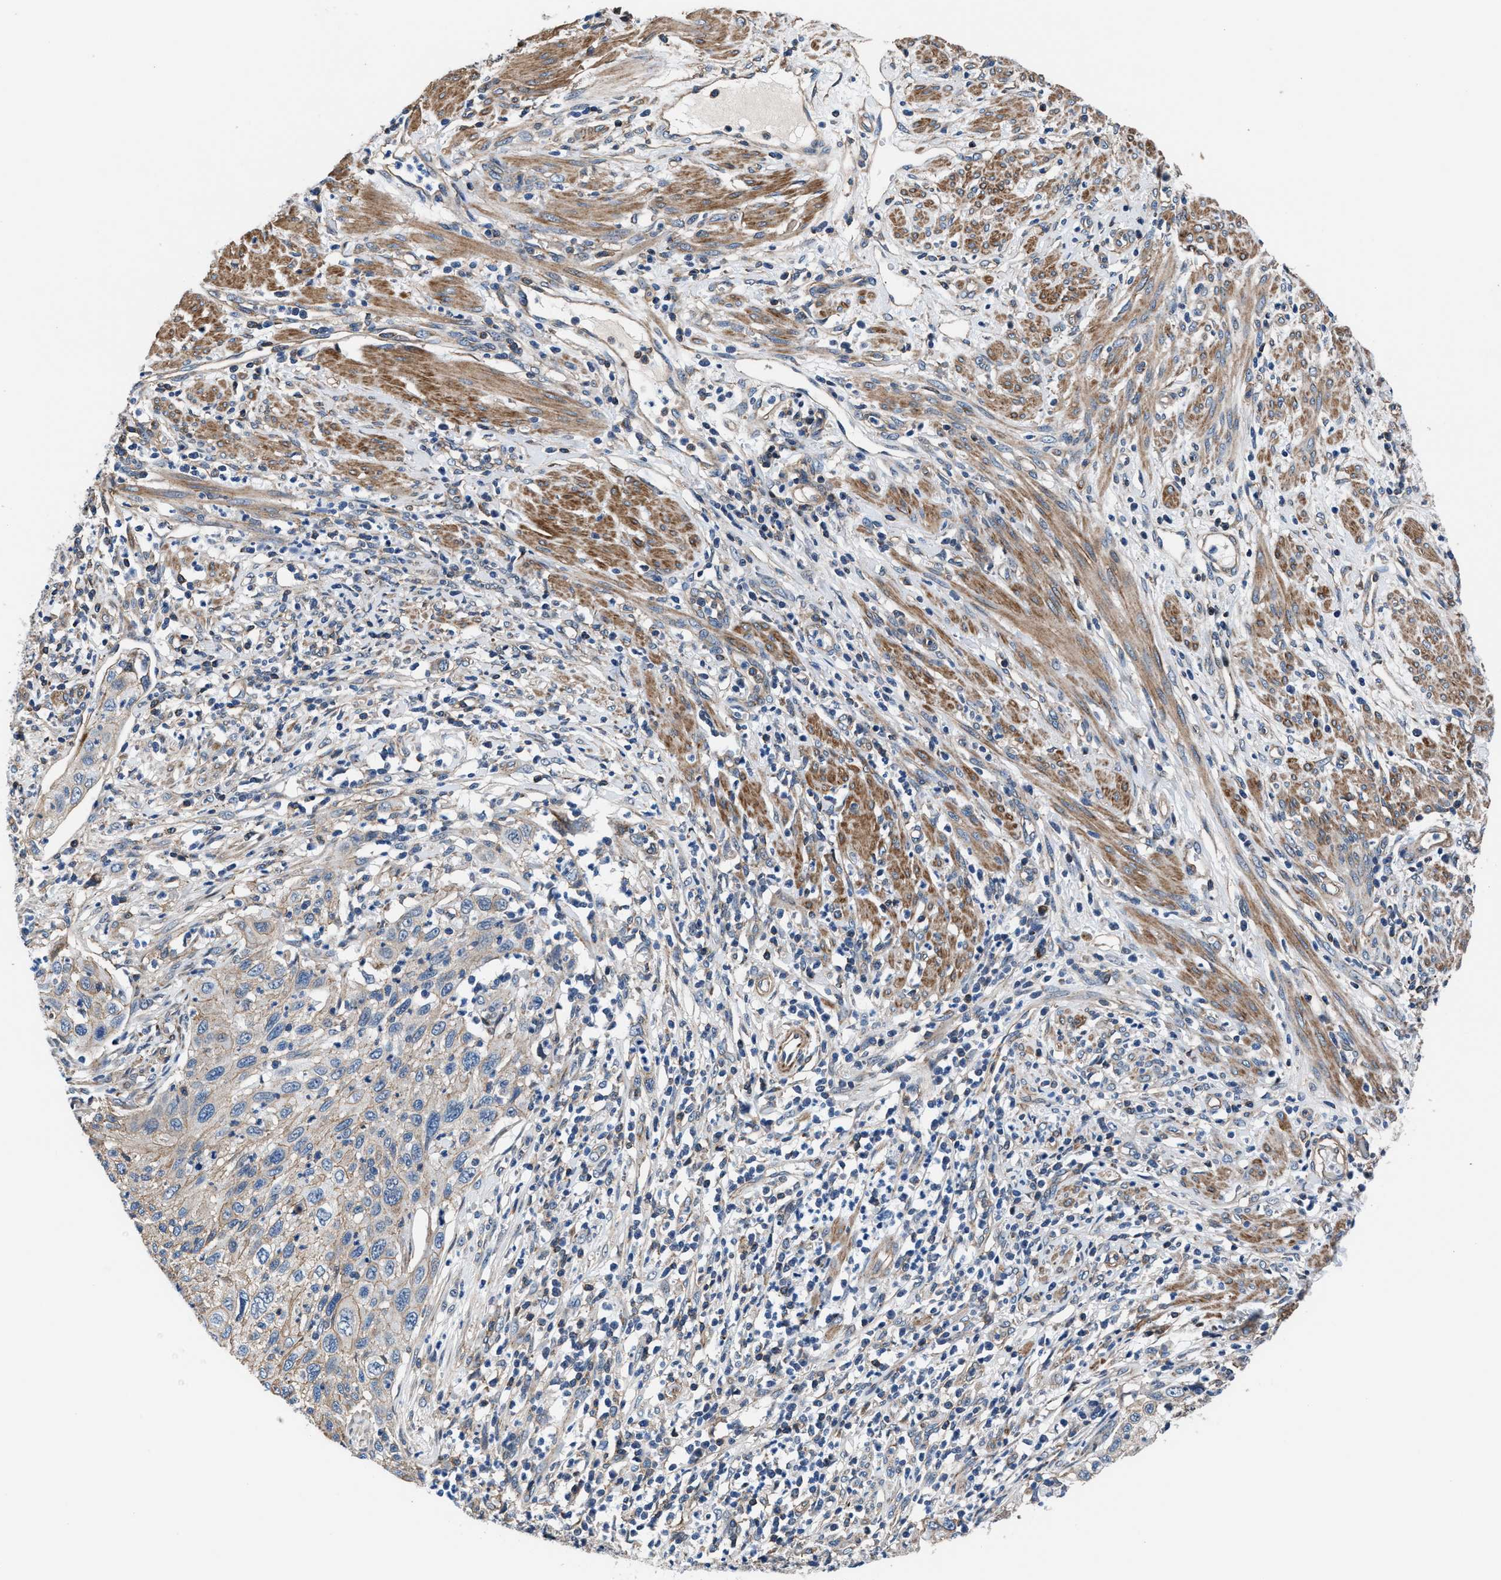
{"staining": {"intensity": "weak", "quantity": ">75%", "location": "cytoplasmic/membranous"}, "tissue": "cervical cancer", "cell_type": "Tumor cells", "image_type": "cancer", "snomed": [{"axis": "morphology", "description": "Squamous cell carcinoma, NOS"}, {"axis": "topography", "description": "Cervix"}], "caption": "A histopathology image of human cervical squamous cell carcinoma stained for a protein shows weak cytoplasmic/membranous brown staining in tumor cells.", "gene": "NKTR", "patient": {"sex": "female", "age": 70}}